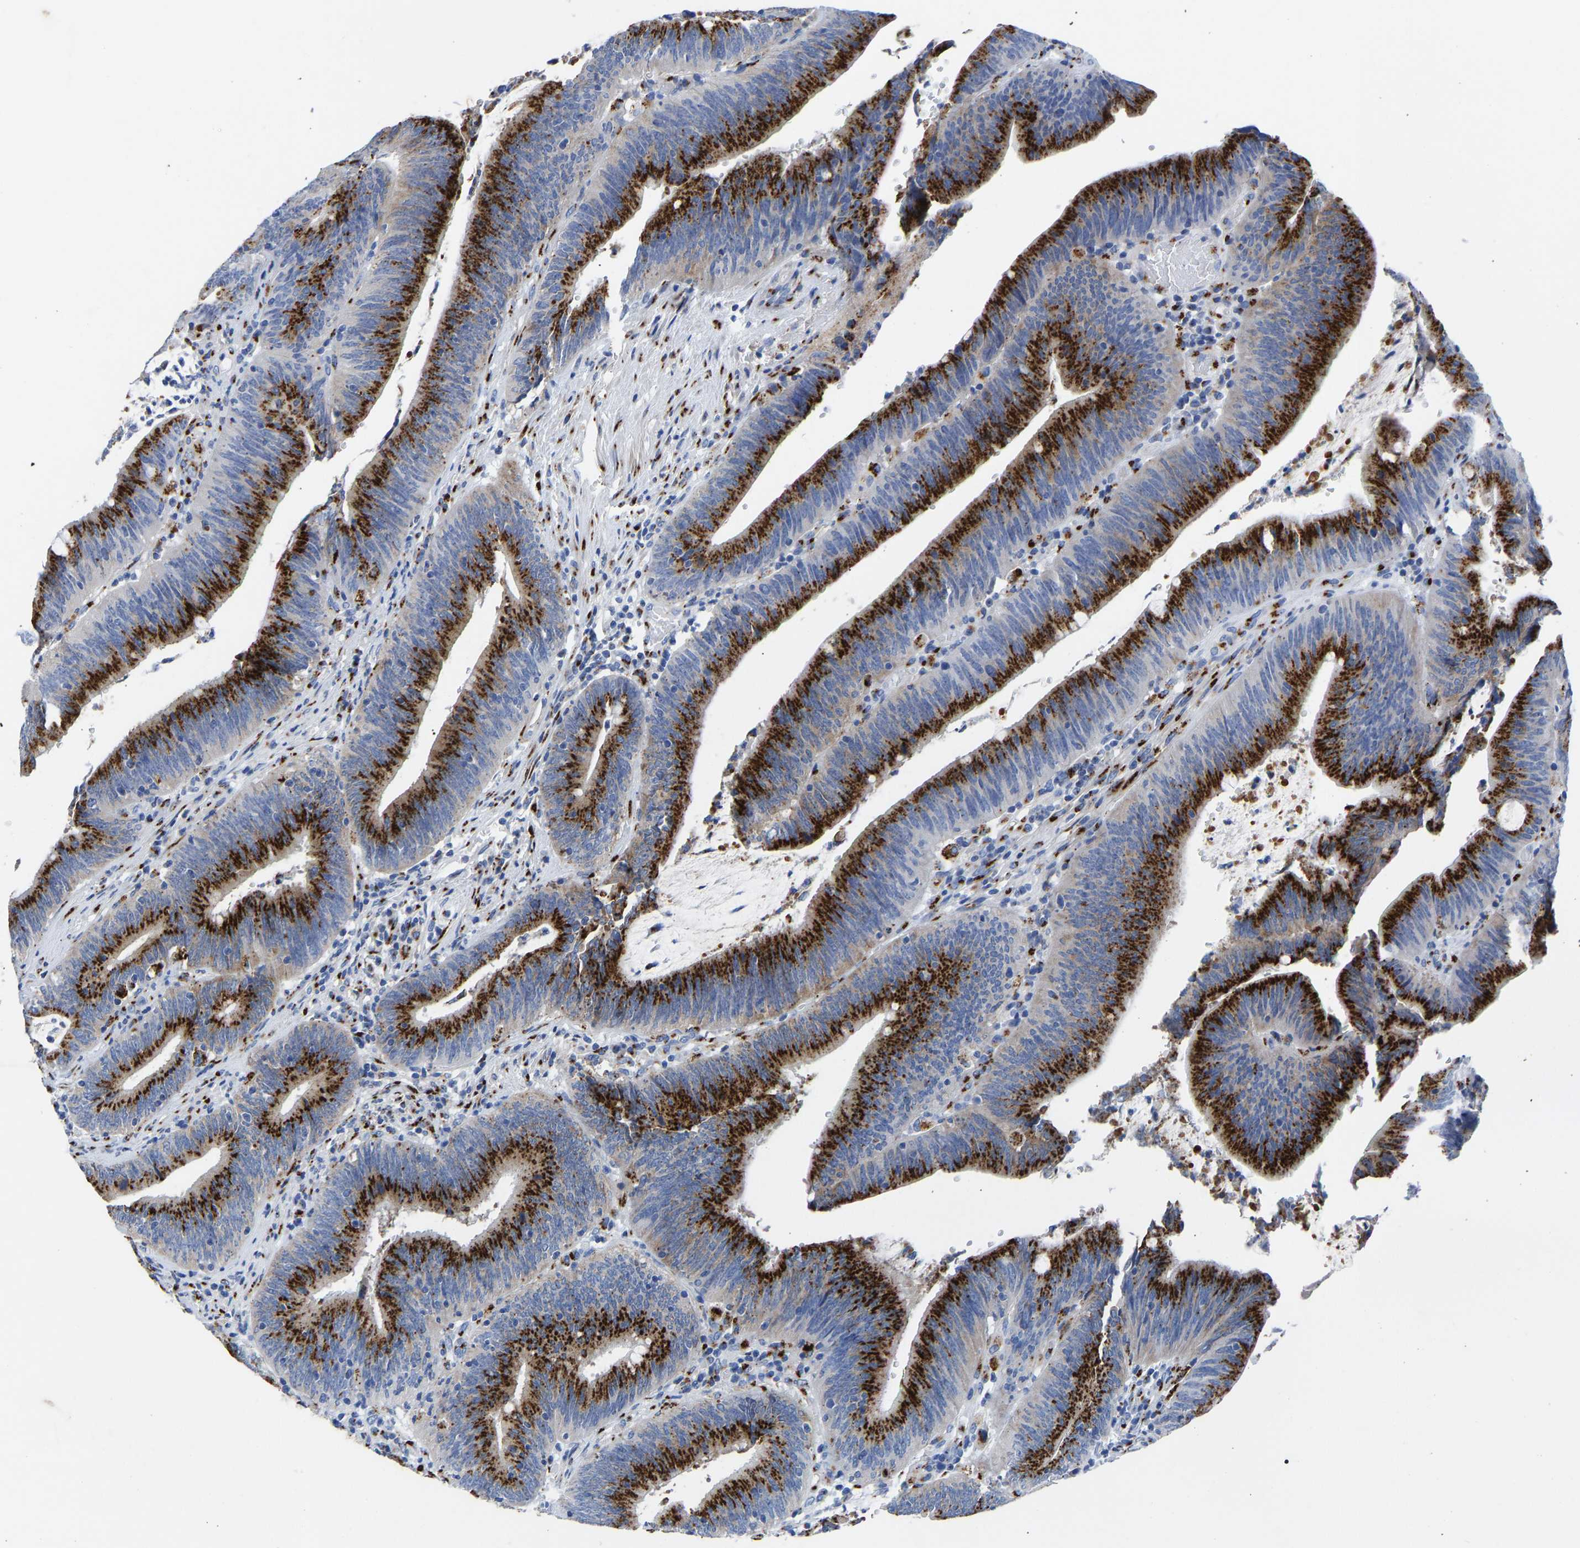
{"staining": {"intensity": "strong", "quantity": ">75%", "location": "cytoplasmic/membranous"}, "tissue": "colorectal cancer", "cell_type": "Tumor cells", "image_type": "cancer", "snomed": [{"axis": "morphology", "description": "Normal tissue, NOS"}, {"axis": "morphology", "description": "Adenocarcinoma, NOS"}, {"axis": "topography", "description": "Rectum"}], "caption": "Colorectal adenocarcinoma stained with immunohistochemistry reveals strong cytoplasmic/membranous expression in about >75% of tumor cells. Using DAB (3,3'-diaminobenzidine) (brown) and hematoxylin (blue) stains, captured at high magnification using brightfield microscopy.", "gene": "TMEM87A", "patient": {"sex": "female", "age": 66}}